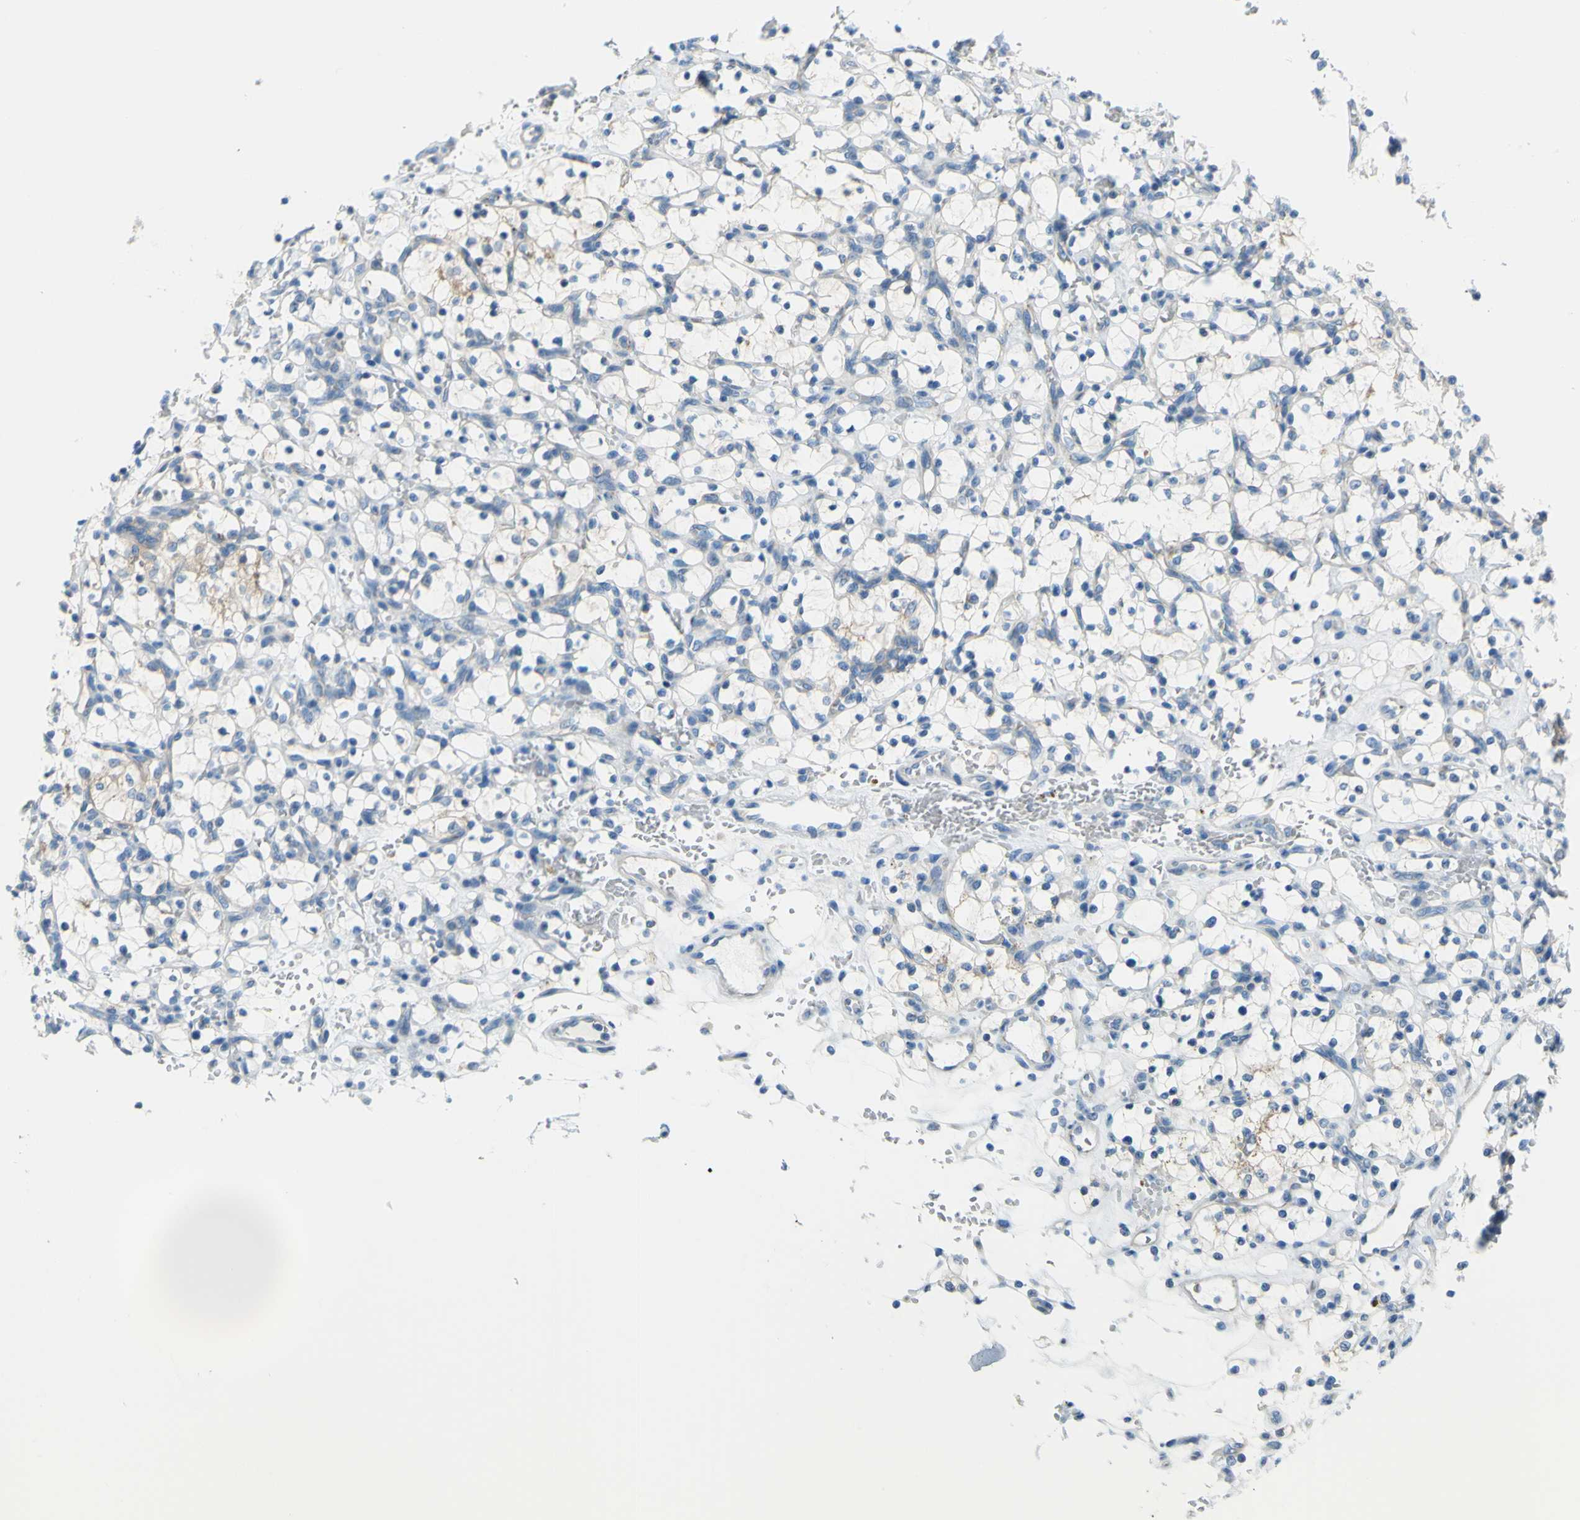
{"staining": {"intensity": "negative", "quantity": "none", "location": "none"}, "tissue": "renal cancer", "cell_type": "Tumor cells", "image_type": "cancer", "snomed": [{"axis": "morphology", "description": "Adenocarcinoma, NOS"}, {"axis": "topography", "description": "Kidney"}], "caption": "Tumor cells show no significant protein positivity in renal cancer (adenocarcinoma). The staining was performed using DAB (3,3'-diaminobenzidine) to visualize the protein expression in brown, while the nuclei were stained in blue with hematoxylin (Magnification: 20x).", "gene": "FRMD4B", "patient": {"sex": "female", "age": 69}}